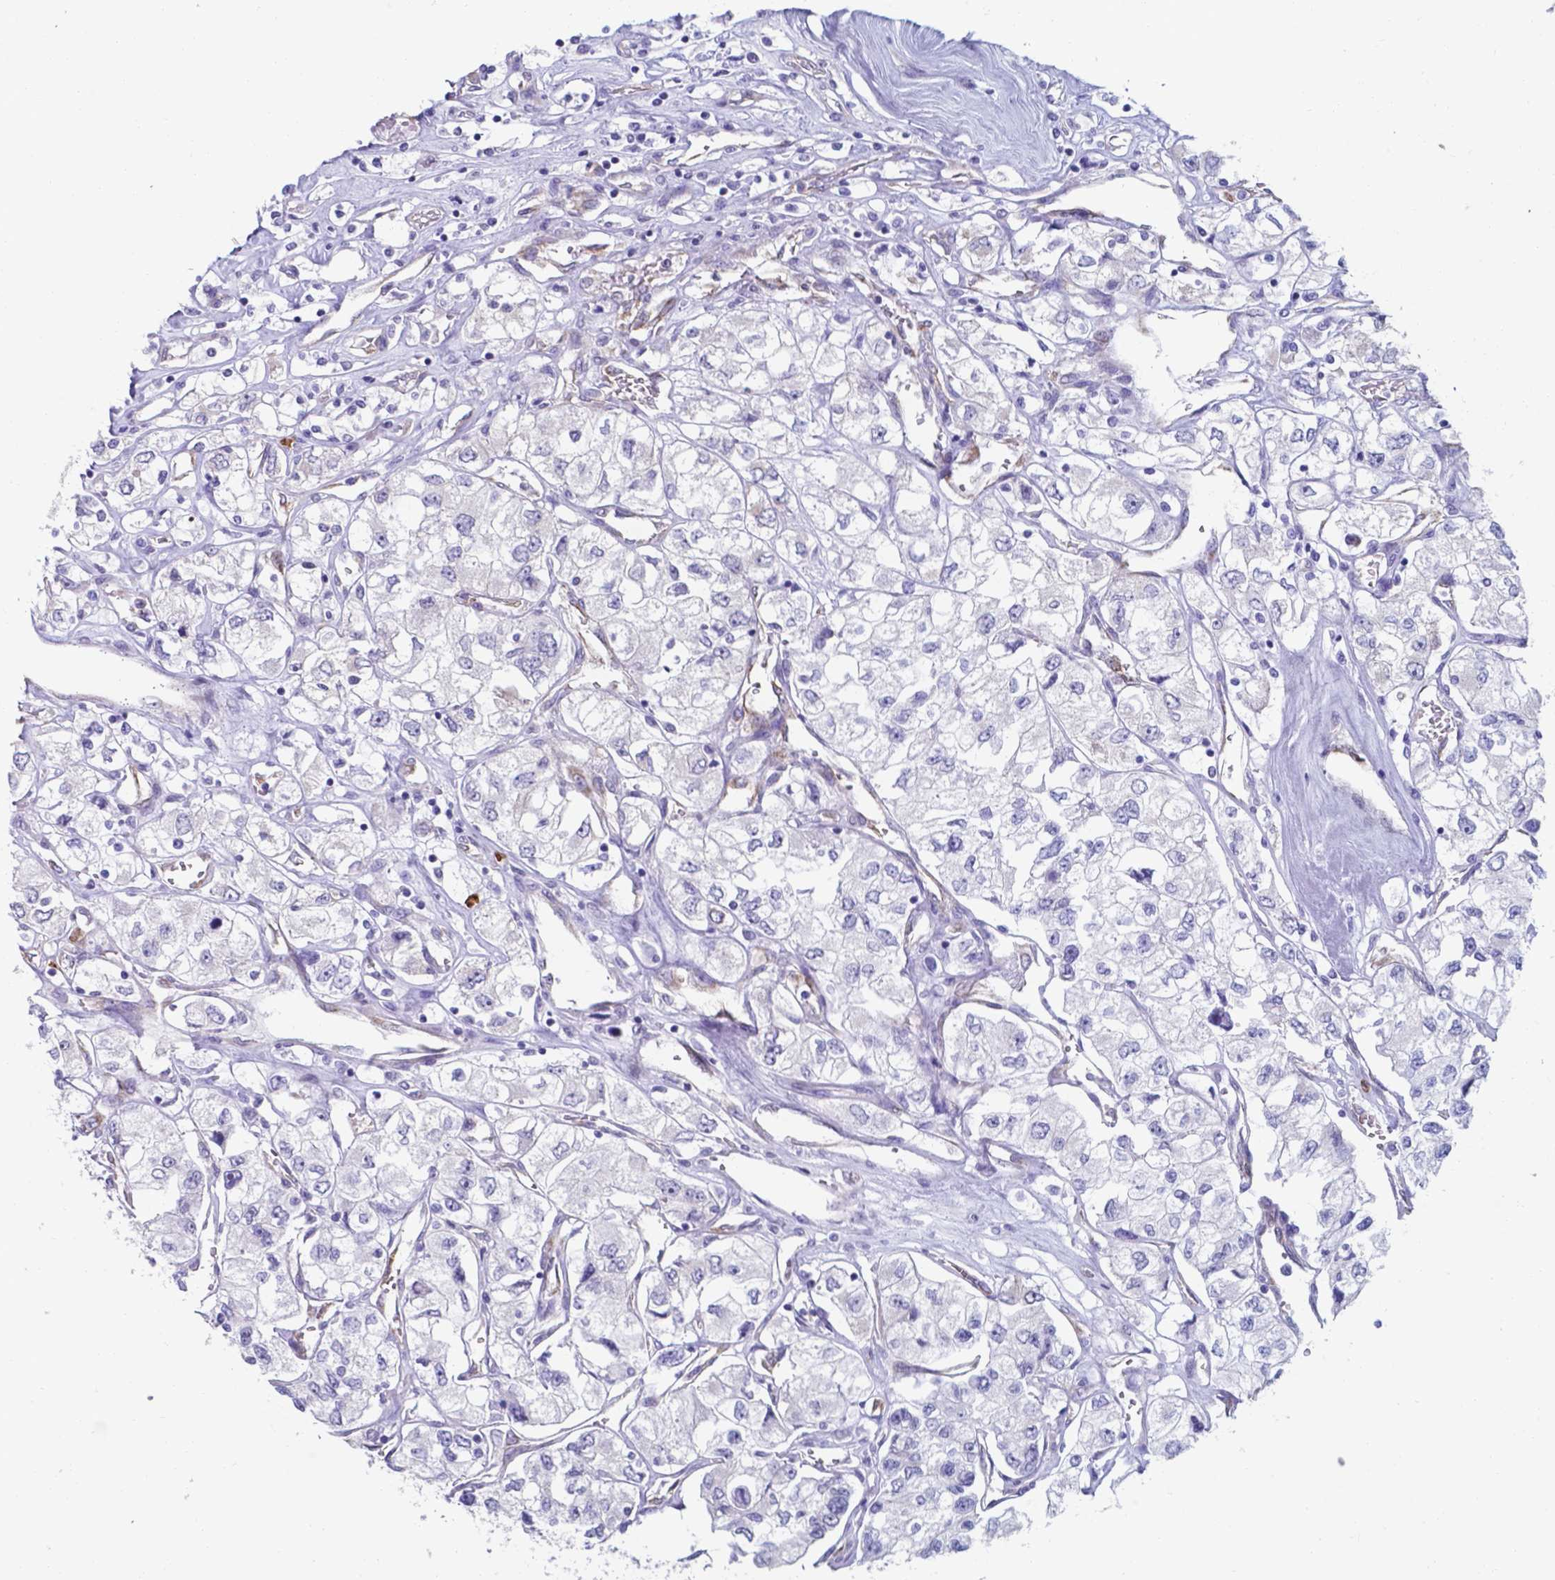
{"staining": {"intensity": "negative", "quantity": "none", "location": "none"}, "tissue": "renal cancer", "cell_type": "Tumor cells", "image_type": "cancer", "snomed": [{"axis": "morphology", "description": "Adenocarcinoma, NOS"}, {"axis": "topography", "description": "Kidney"}], "caption": "Tumor cells are negative for protein expression in human renal adenocarcinoma. Brightfield microscopy of immunohistochemistry (IHC) stained with DAB (3,3'-diaminobenzidine) (brown) and hematoxylin (blue), captured at high magnification.", "gene": "UBE2J1", "patient": {"sex": "female", "age": 59}}